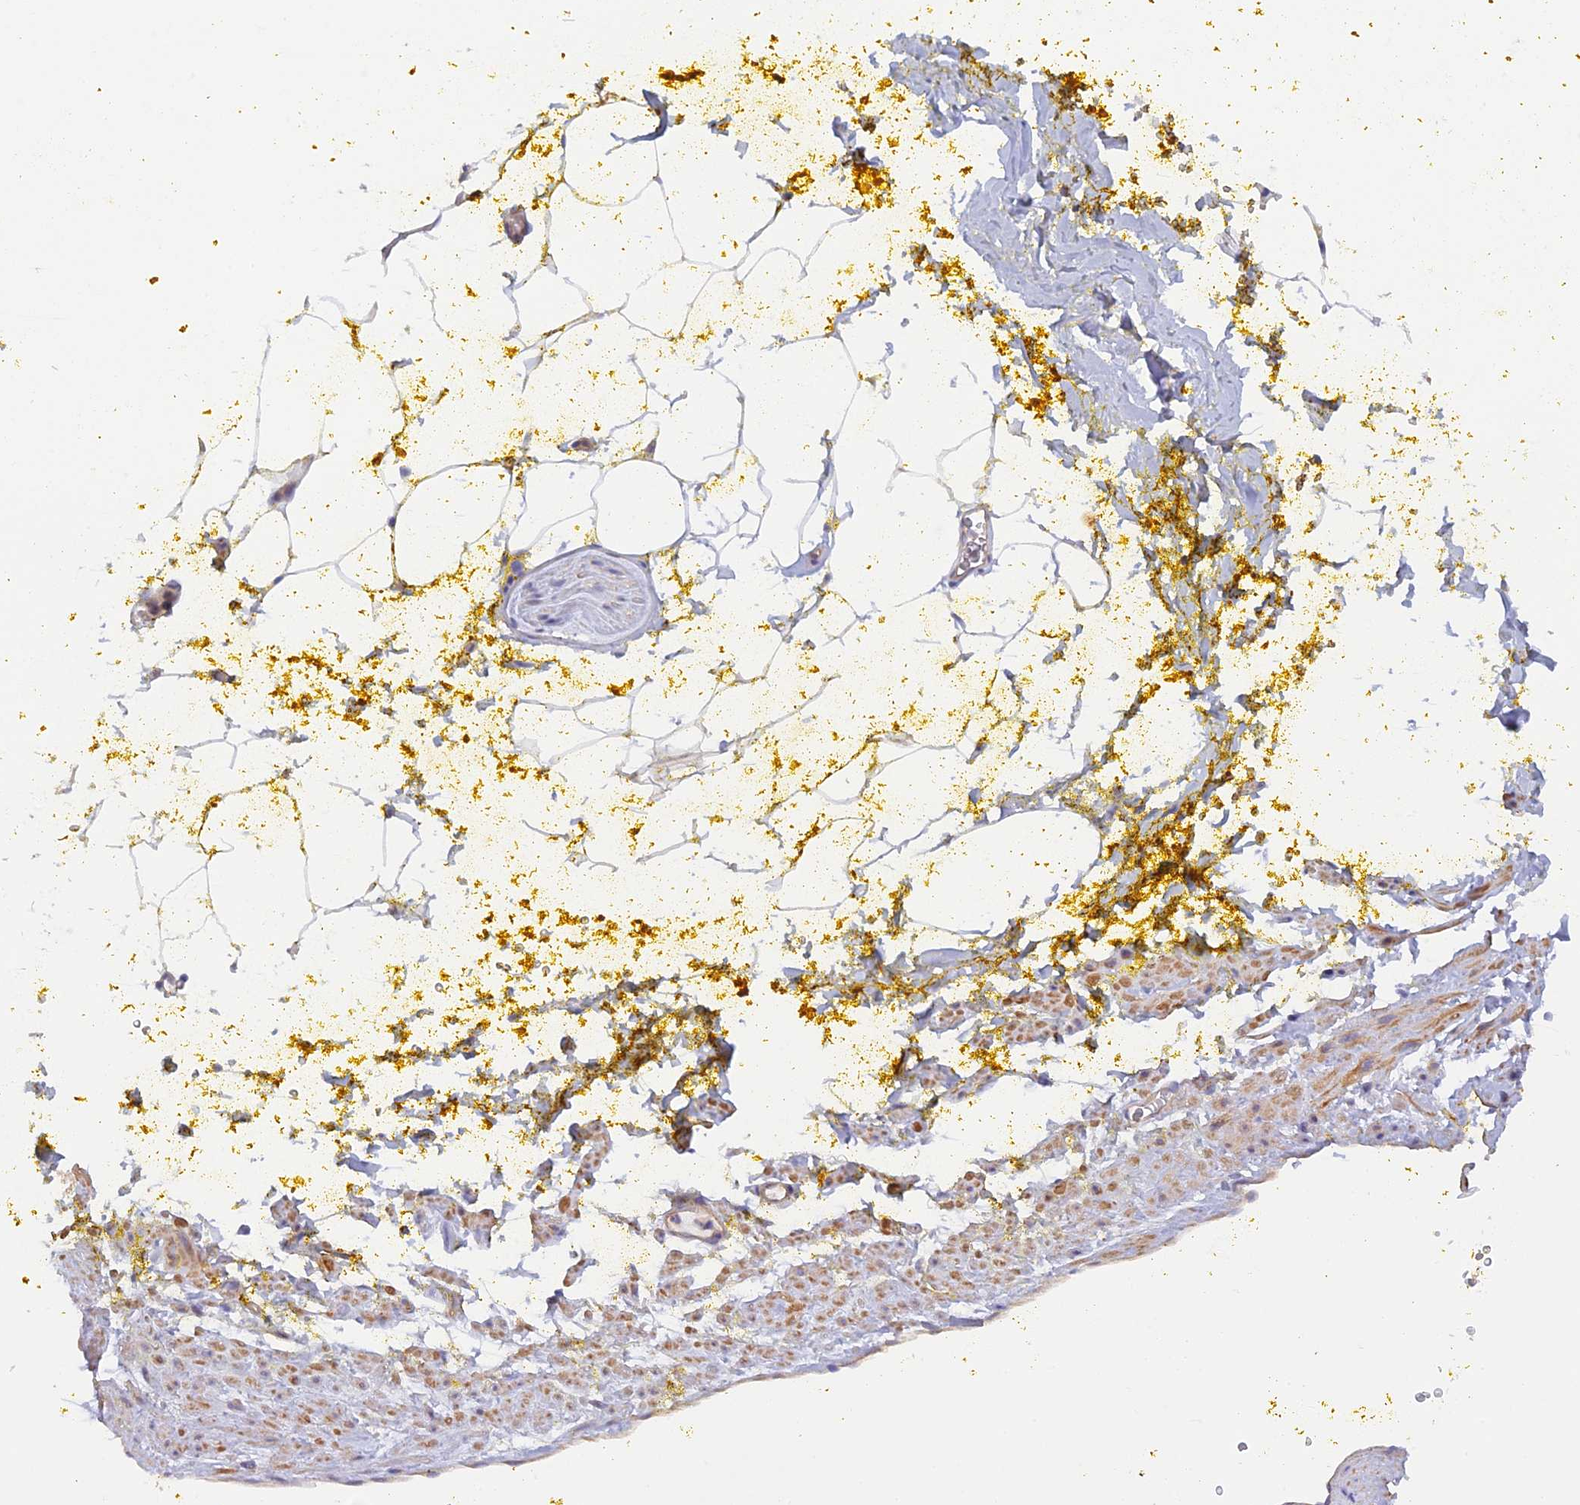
{"staining": {"intensity": "negative", "quantity": "none", "location": "none"}, "tissue": "adipose tissue", "cell_type": "Adipocytes", "image_type": "normal", "snomed": [{"axis": "morphology", "description": "Normal tissue, NOS"}, {"axis": "morphology", "description": "Adenocarcinoma, Low grade"}, {"axis": "topography", "description": "Prostate"}, {"axis": "topography", "description": "Peripheral nerve tissue"}], "caption": "This is an IHC histopathology image of unremarkable adipose tissue. There is no expression in adipocytes.", "gene": "FZR1", "patient": {"sex": "male", "age": 63}}